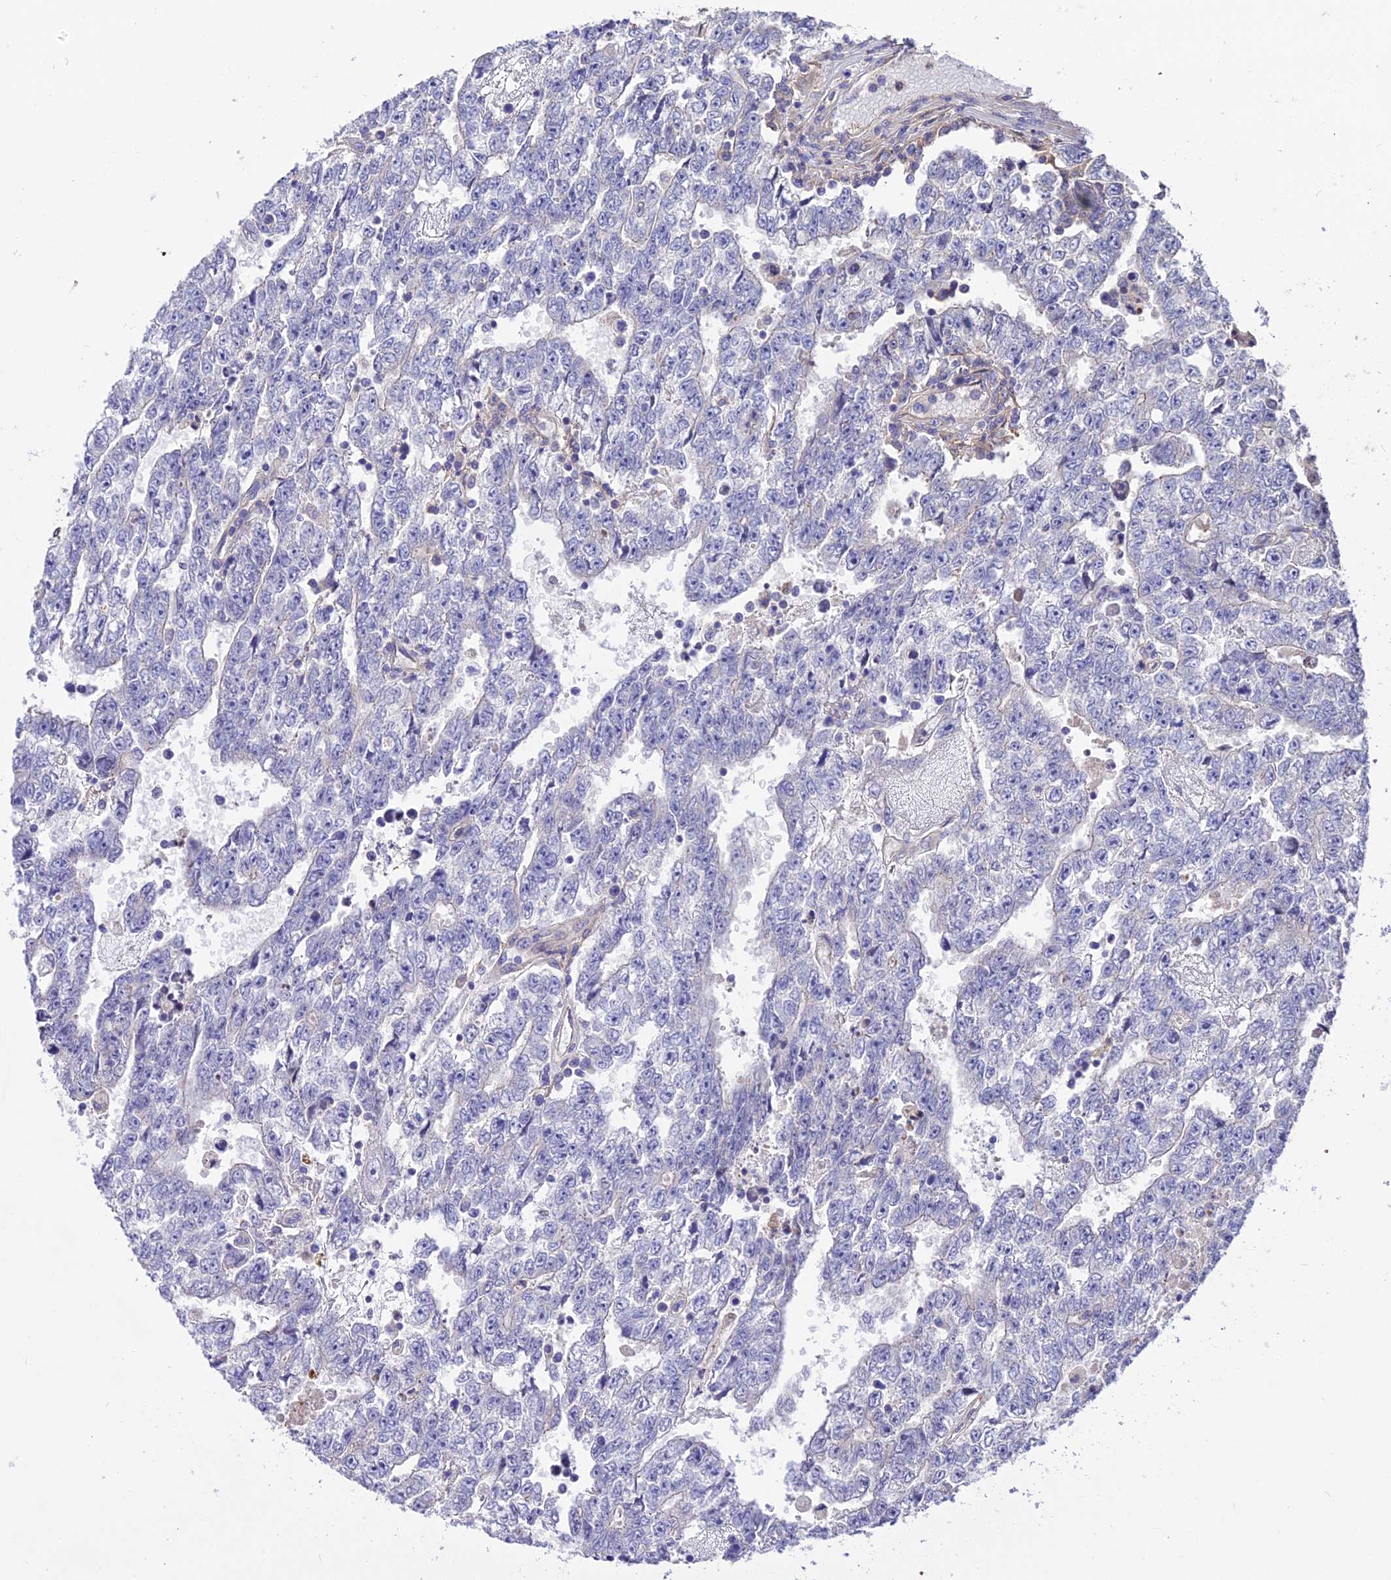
{"staining": {"intensity": "negative", "quantity": "none", "location": "none"}, "tissue": "testis cancer", "cell_type": "Tumor cells", "image_type": "cancer", "snomed": [{"axis": "morphology", "description": "Carcinoma, Embryonal, NOS"}, {"axis": "topography", "description": "Testis"}], "caption": "Testis embryonal carcinoma was stained to show a protein in brown. There is no significant expression in tumor cells. (Brightfield microscopy of DAB (3,3'-diaminobenzidine) IHC at high magnification).", "gene": "ROCK1", "patient": {"sex": "male", "age": 25}}